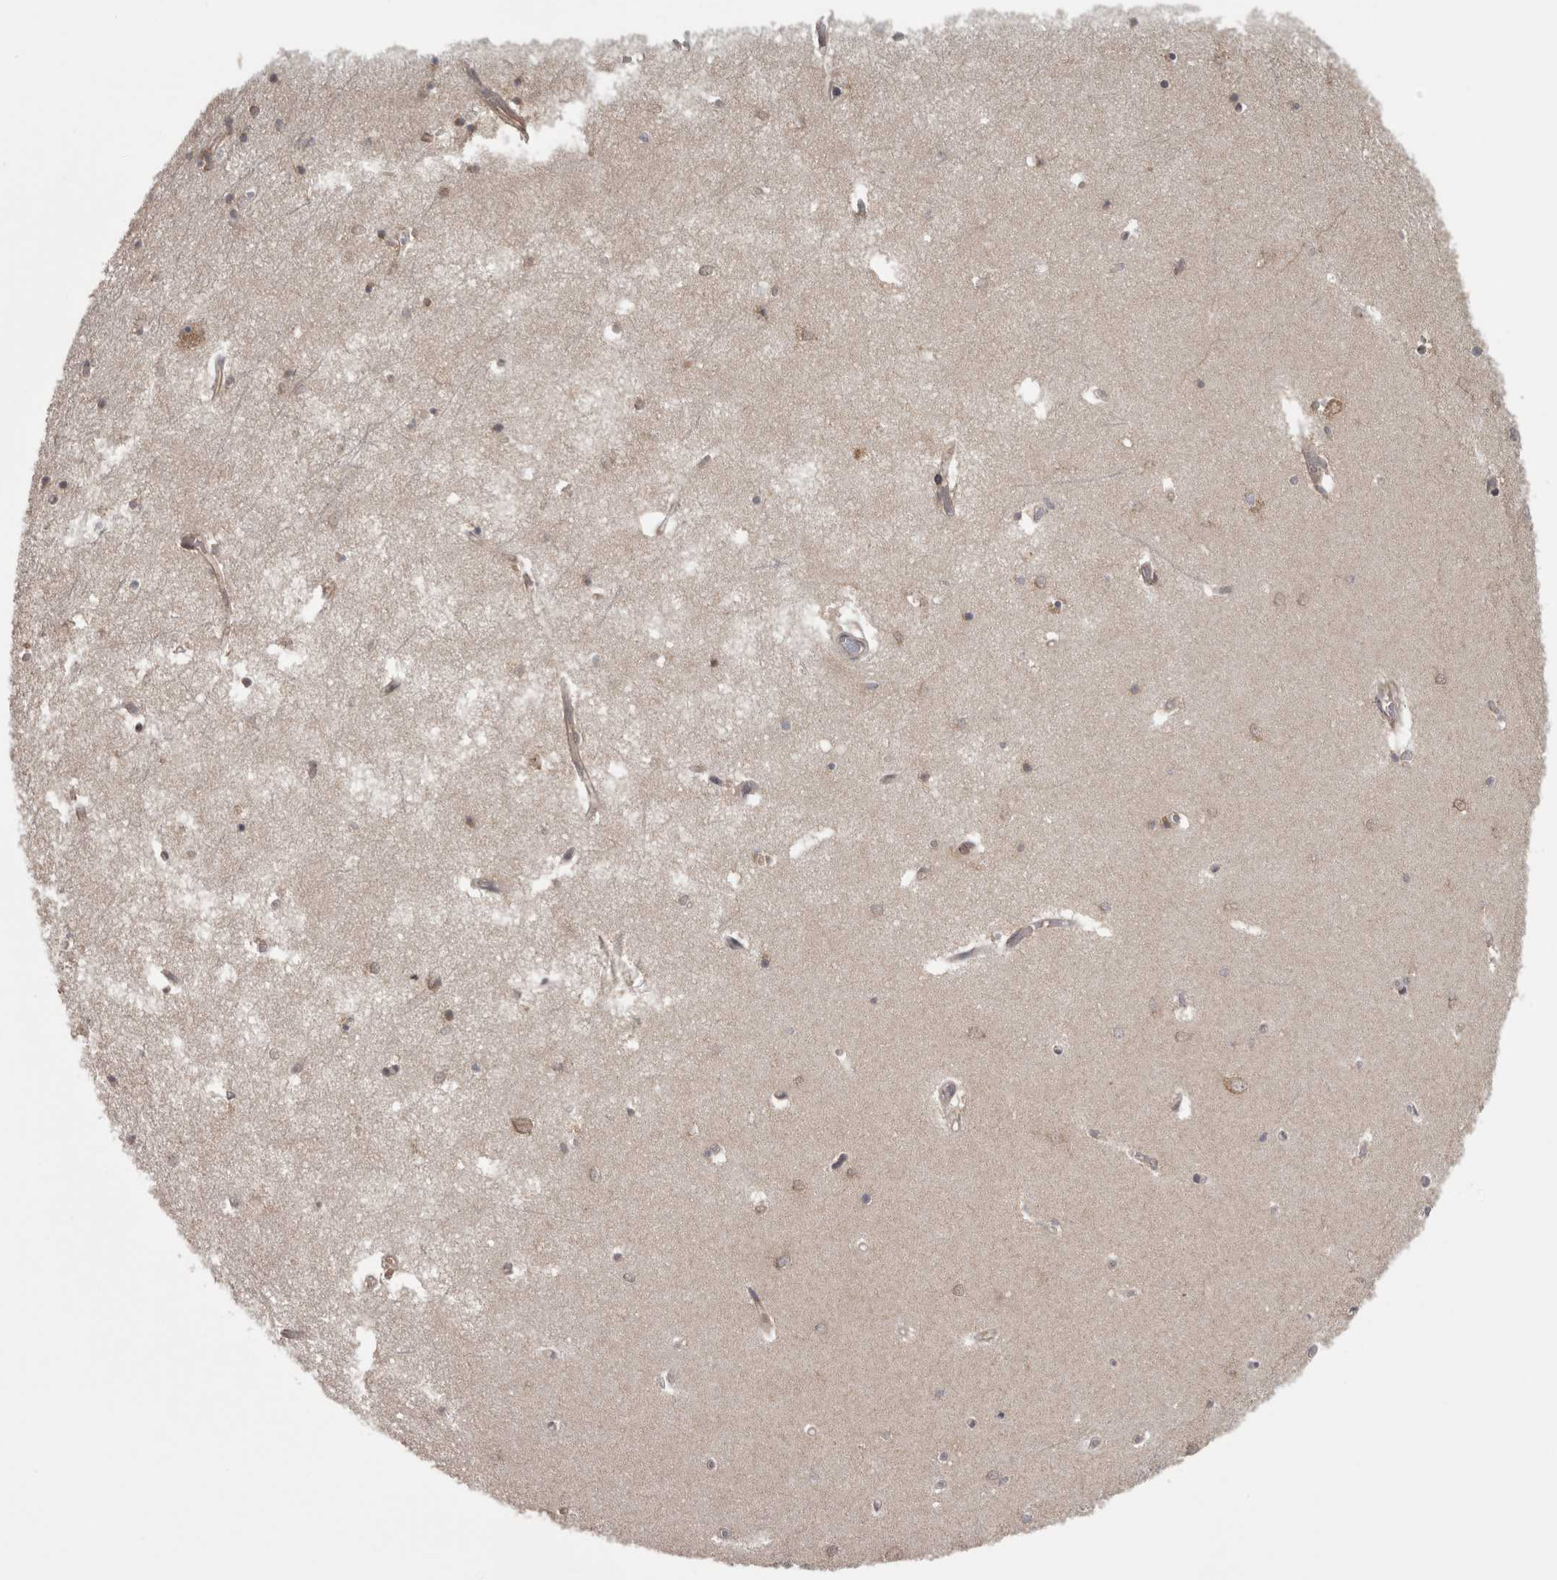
{"staining": {"intensity": "moderate", "quantity": "25%-75%", "location": "cytoplasmic/membranous"}, "tissue": "hippocampus", "cell_type": "Glial cells", "image_type": "normal", "snomed": [{"axis": "morphology", "description": "Normal tissue, NOS"}, {"axis": "topography", "description": "Hippocampus"}], "caption": "Immunohistochemical staining of unremarkable human hippocampus shows 25%-75% levels of moderate cytoplasmic/membranous protein expression in approximately 25%-75% of glial cells.", "gene": "MICU3", "patient": {"sex": "male", "age": 70}}